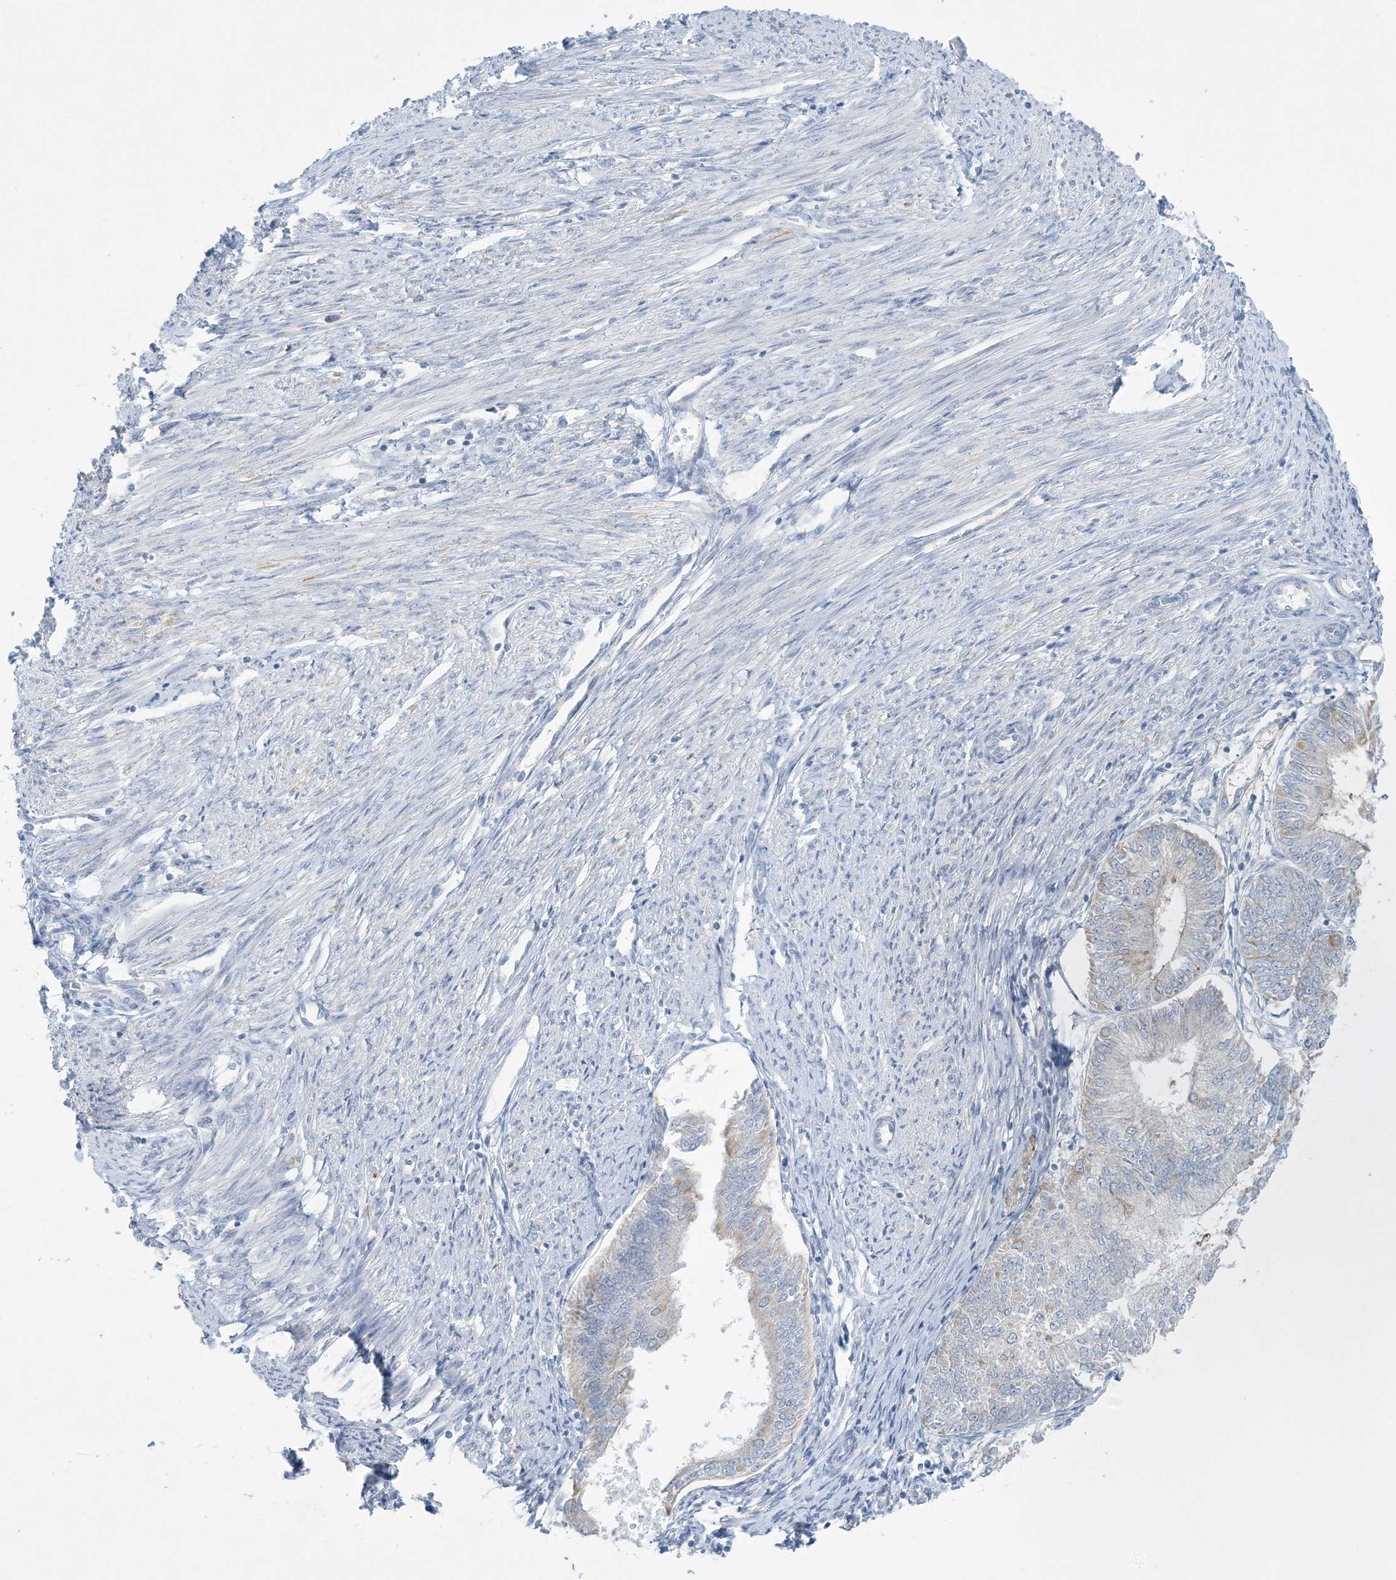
{"staining": {"intensity": "weak", "quantity": "<25%", "location": "cytoplasmic/membranous"}, "tissue": "endometrial cancer", "cell_type": "Tumor cells", "image_type": "cancer", "snomed": [{"axis": "morphology", "description": "Adenocarcinoma, NOS"}, {"axis": "topography", "description": "Endometrium"}], "caption": "Tumor cells show no significant protein positivity in endometrial cancer. (Stains: DAB (3,3'-diaminobenzidine) IHC with hematoxylin counter stain, Microscopy: brightfield microscopy at high magnification).", "gene": "MRPS18A", "patient": {"sex": "female", "age": 58}}